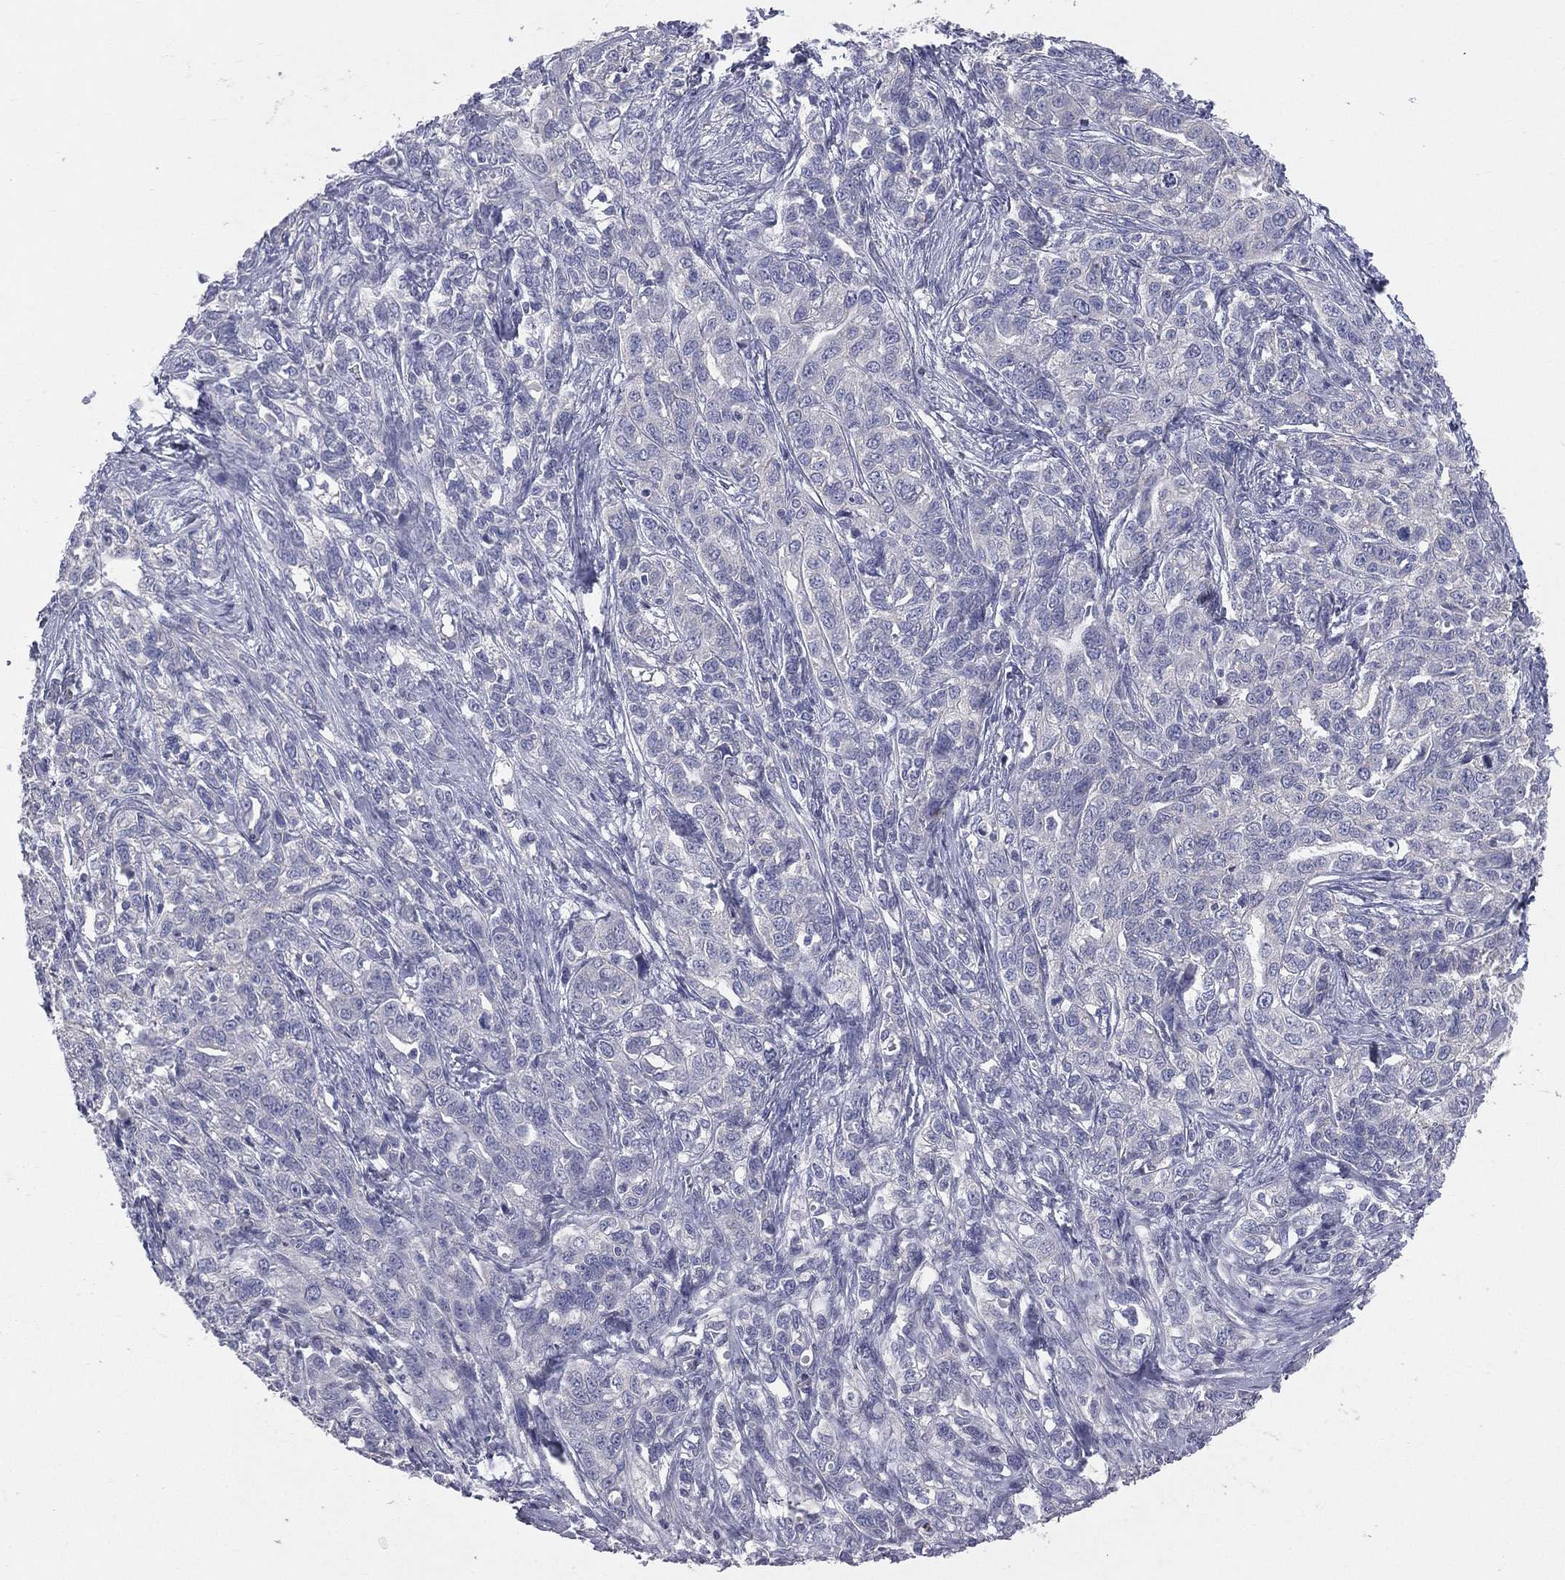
{"staining": {"intensity": "negative", "quantity": "none", "location": "none"}, "tissue": "ovarian cancer", "cell_type": "Tumor cells", "image_type": "cancer", "snomed": [{"axis": "morphology", "description": "Cystadenocarcinoma, serous, NOS"}, {"axis": "topography", "description": "Ovary"}], "caption": "A micrograph of ovarian serous cystadenocarcinoma stained for a protein shows no brown staining in tumor cells.", "gene": "STK31", "patient": {"sex": "female", "age": 71}}